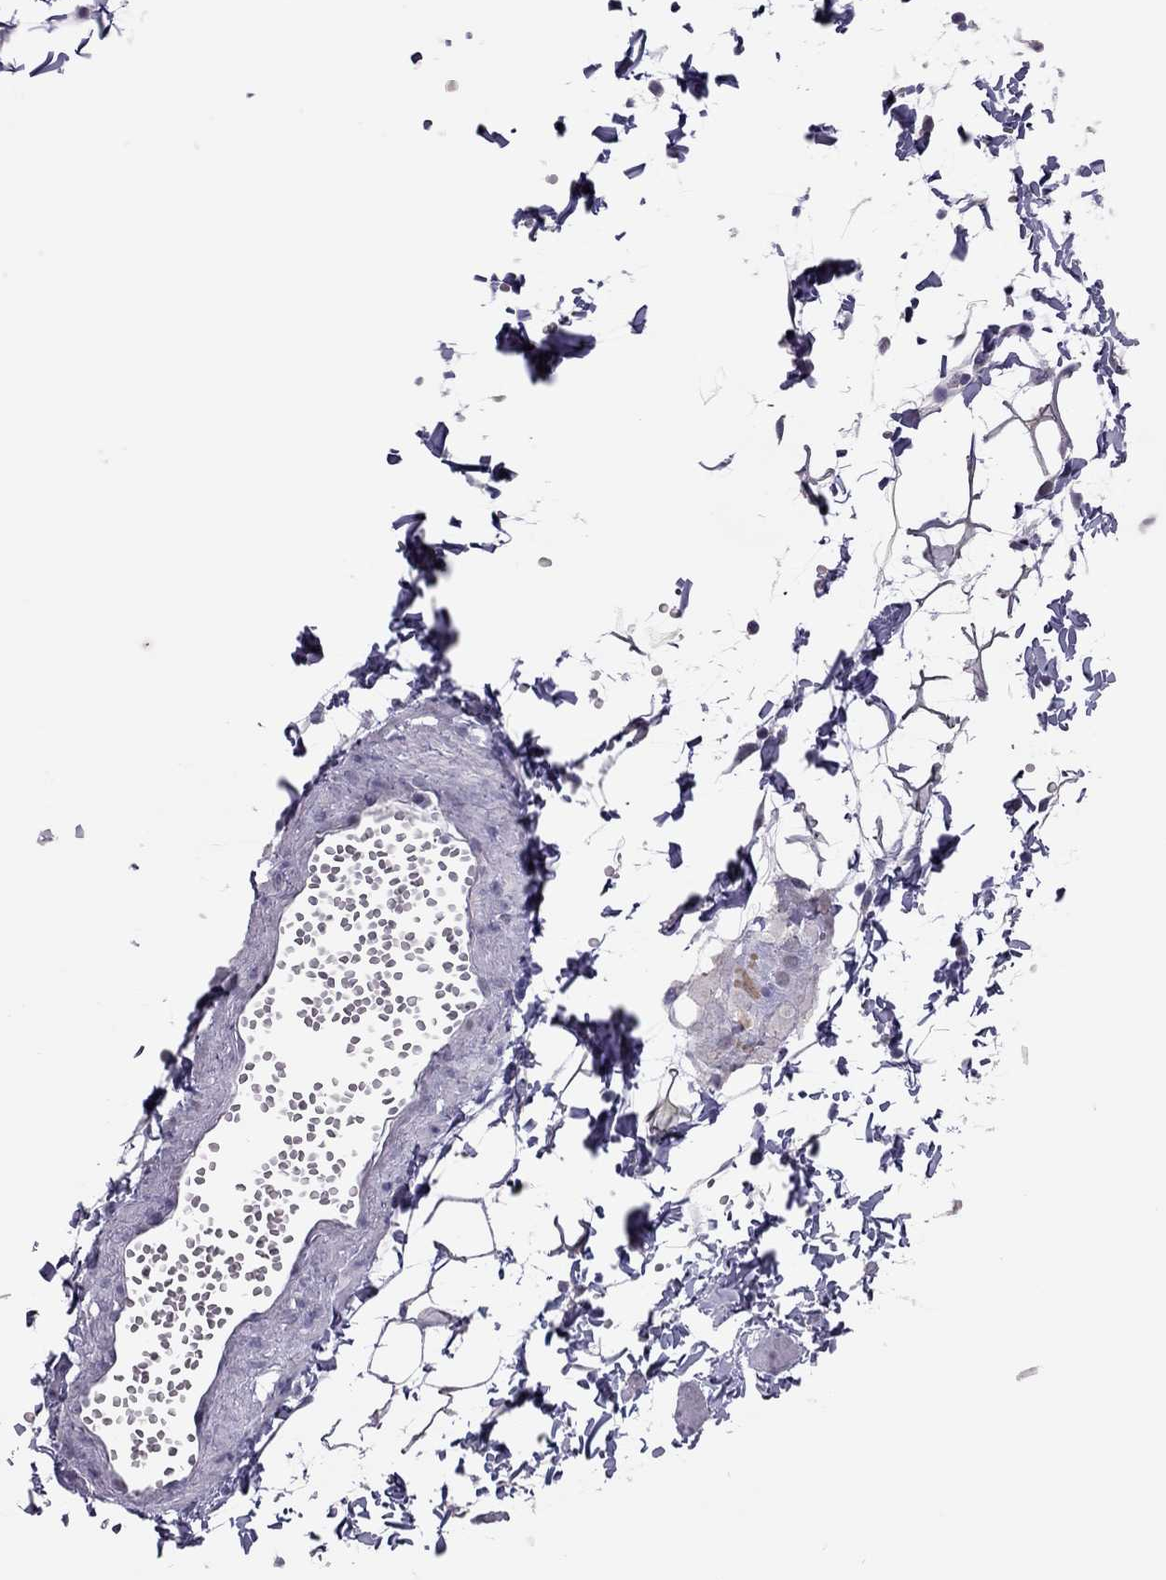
{"staining": {"intensity": "negative", "quantity": "none", "location": "none"}, "tissue": "adipose tissue", "cell_type": "Adipocytes", "image_type": "normal", "snomed": [{"axis": "morphology", "description": "Normal tissue, NOS"}, {"axis": "topography", "description": "Smooth muscle"}, {"axis": "topography", "description": "Peripheral nerve tissue"}], "caption": "Adipocytes are negative for protein expression in unremarkable human adipose tissue.", "gene": "PHOX2A", "patient": {"sex": "male", "age": 22}}